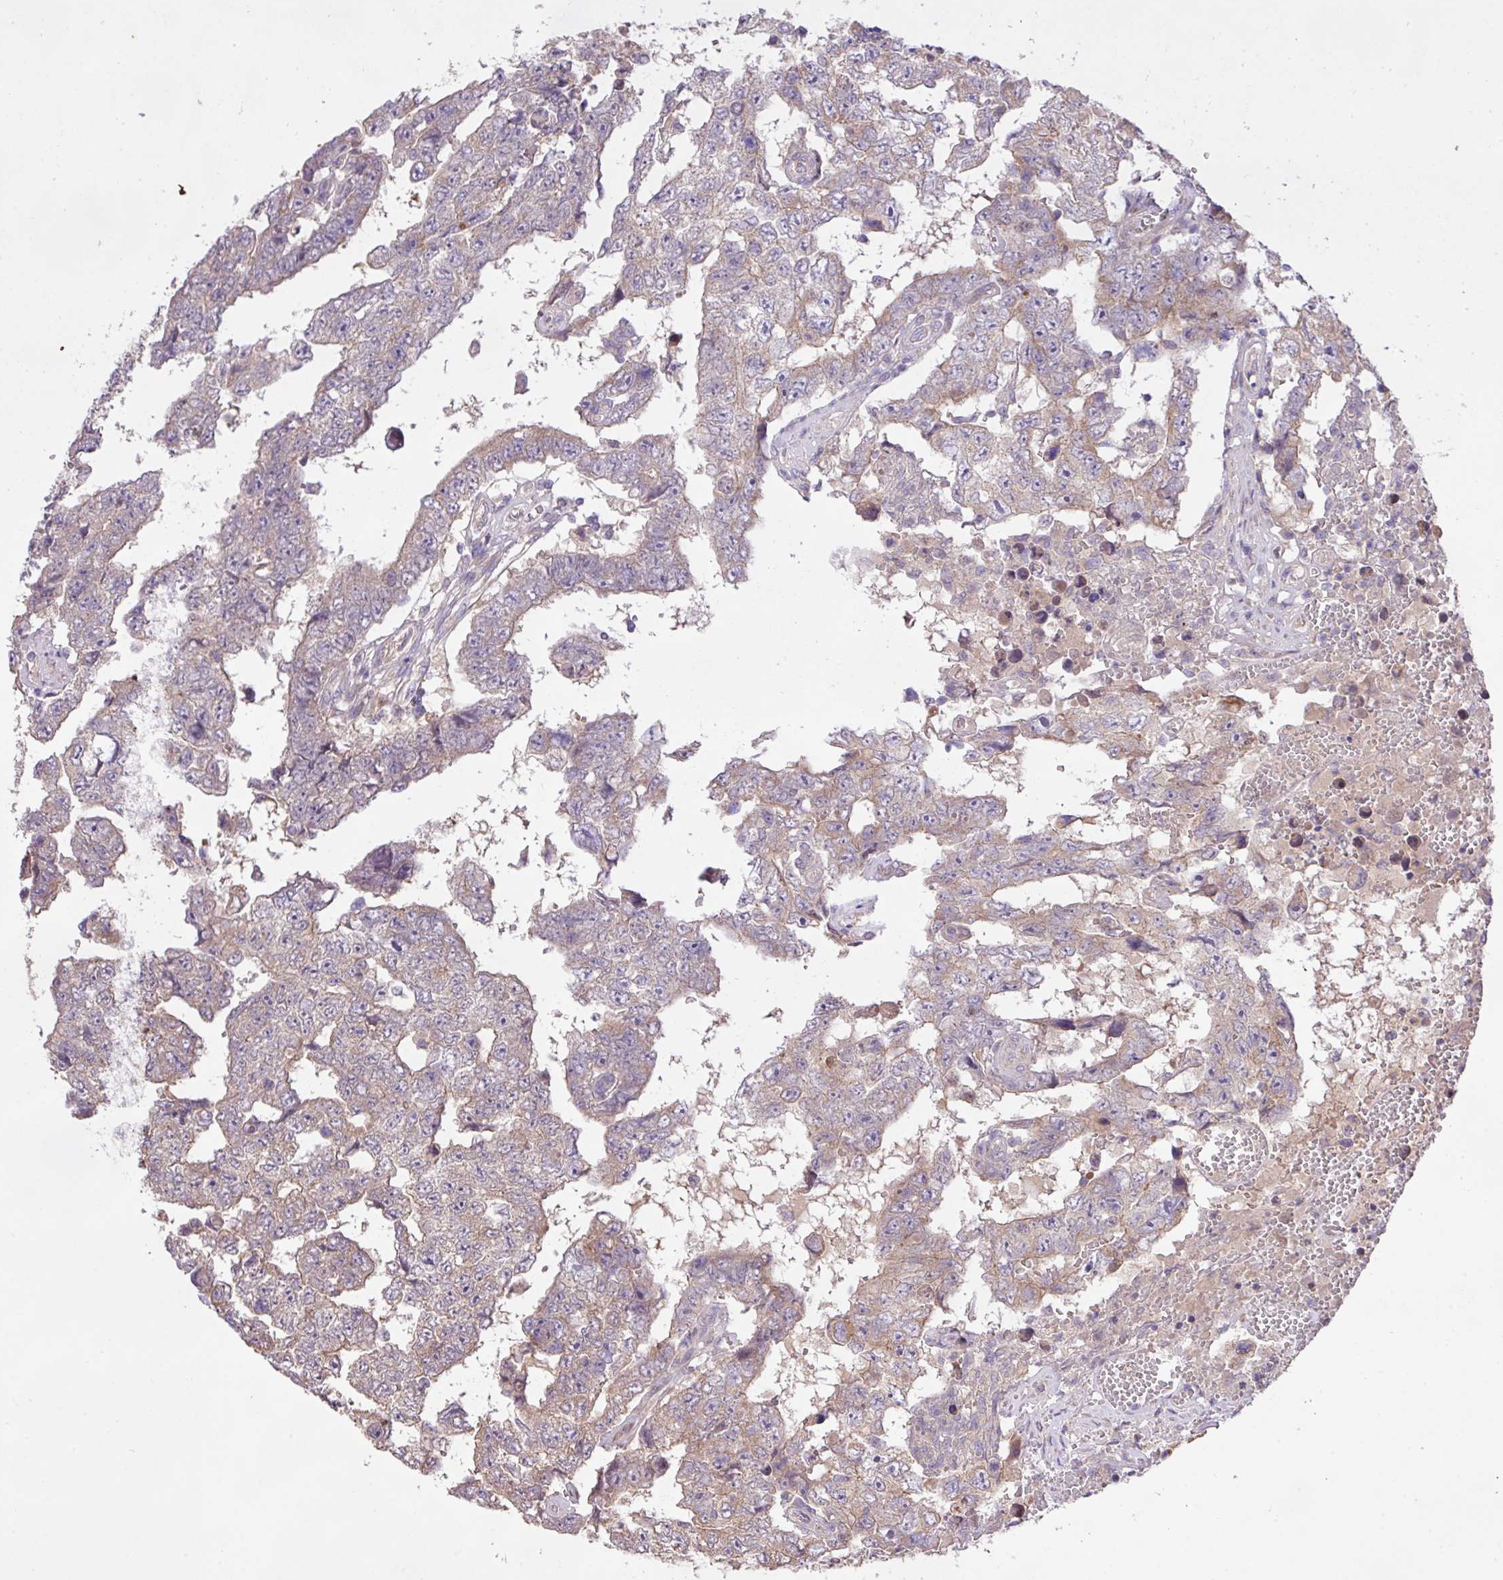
{"staining": {"intensity": "weak", "quantity": "<25%", "location": "cytoplasmic/membranous"}, "tissue": "testis cancer", "cell_type": "Tumor cells", "image_type": "cancer", "snomed": [{"axis": "morphology", "description": "Carcinoma, Embryonal, NOS"}, {"axis": "topography", "description": "Testis"}], "caption": "Tumor cells are negative for brown protein staining in embryonal carcinoma (testis).", "gene": "TIMM10B", "patient": {"sex": "male", "age": 25}}